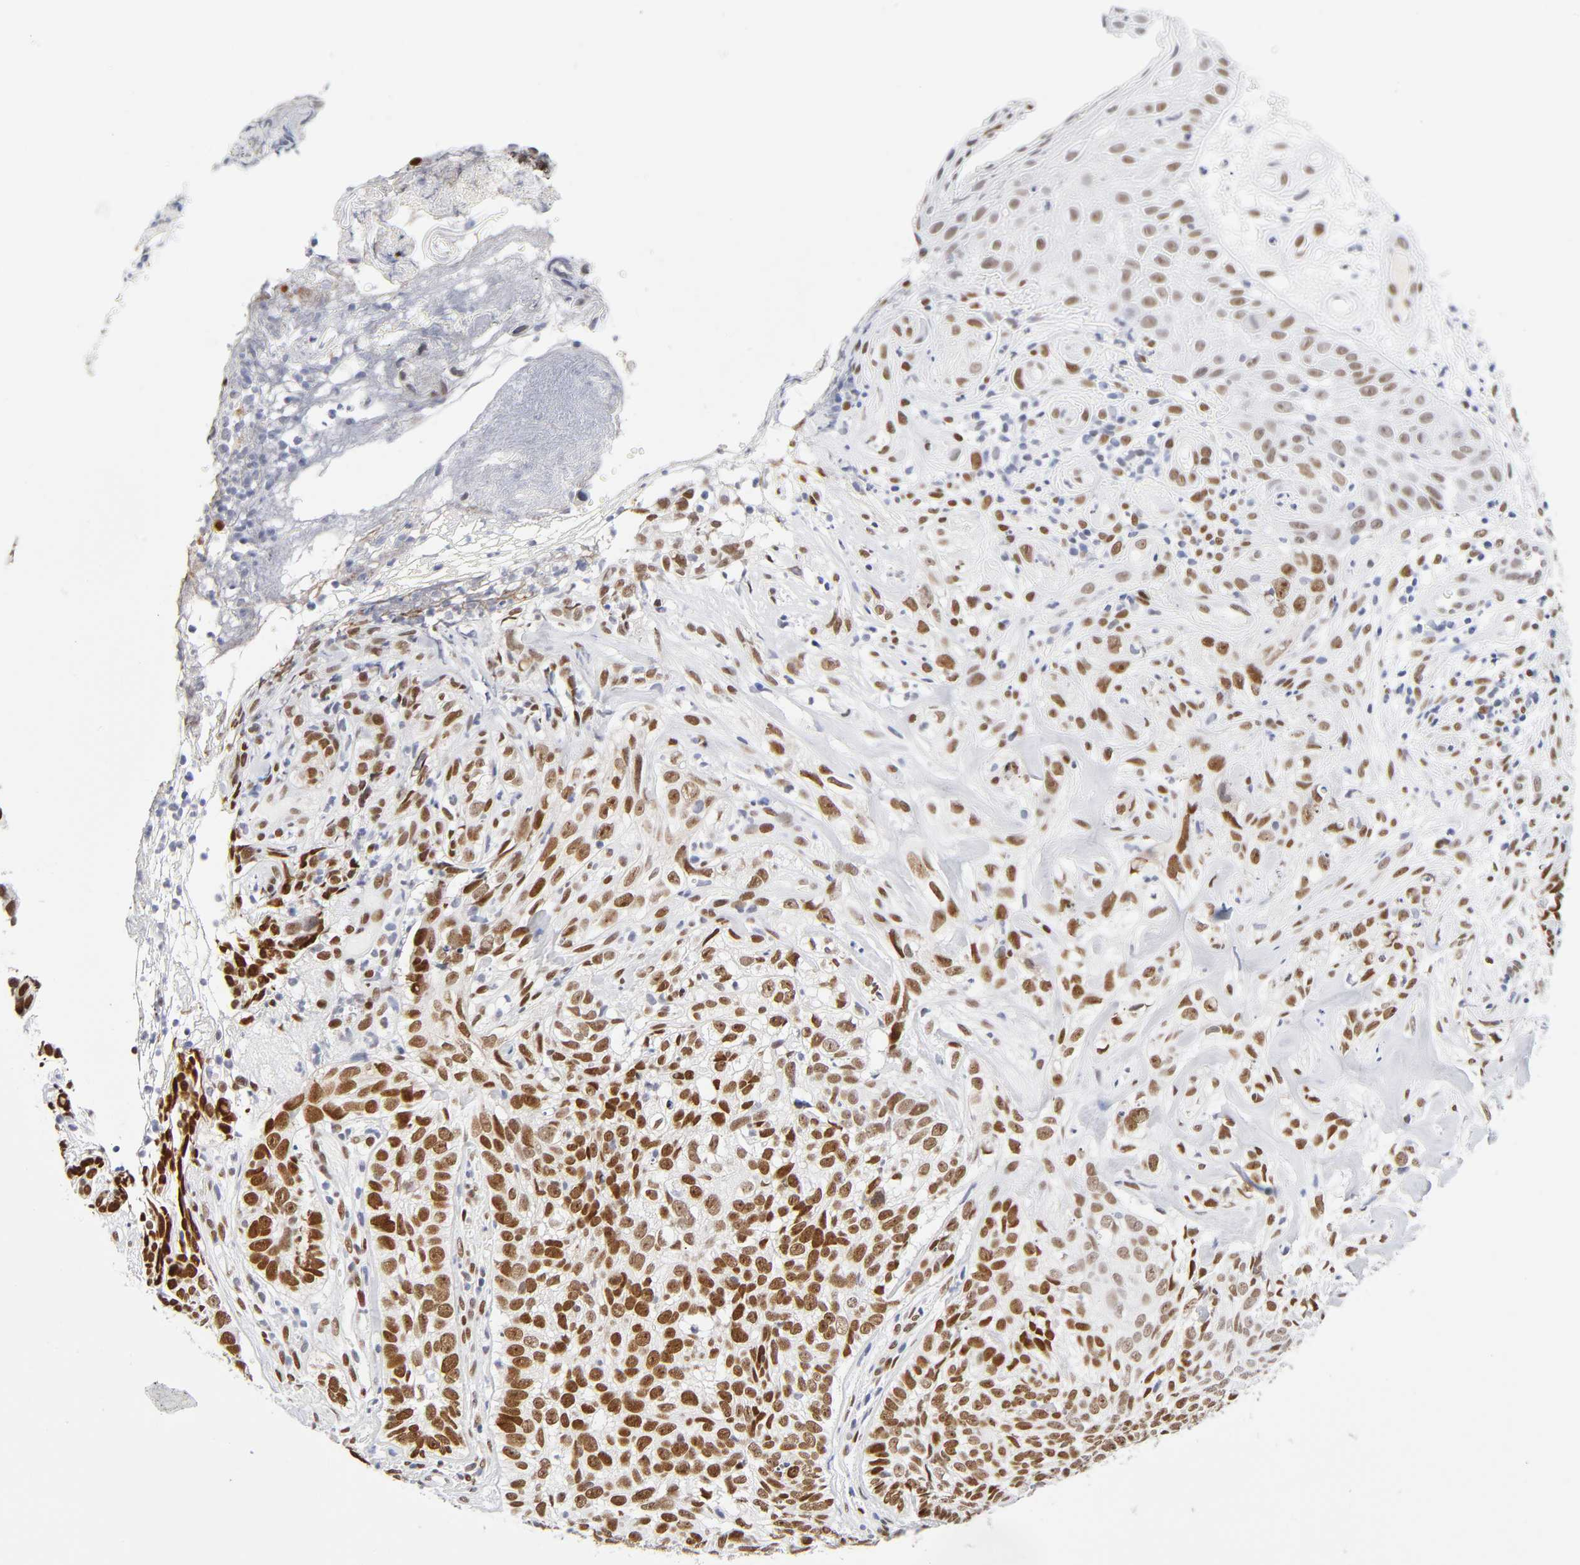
{"staining": {"intensity": "strong", "quantity": ">75%", "location": "nuclear"}, "tissue": "skin cancer", "cell_type": "Tumor cells", "image_type": "cancer", "snomed": [{"axis": "morphology", "description": "Basal cell carcinoma"}, {"axis": "topography", "description": "Skin"}], "caption": "Protein staining reveals strong nuclear expression in about >75% of tumor cells in basal cell carcinoma (skin). Immunohistochemistry (ihc) stains the protein in brown and the nuclei are stained blue.", "gene": "NFIC", "patient": {"sex": "male", "age": 72}}